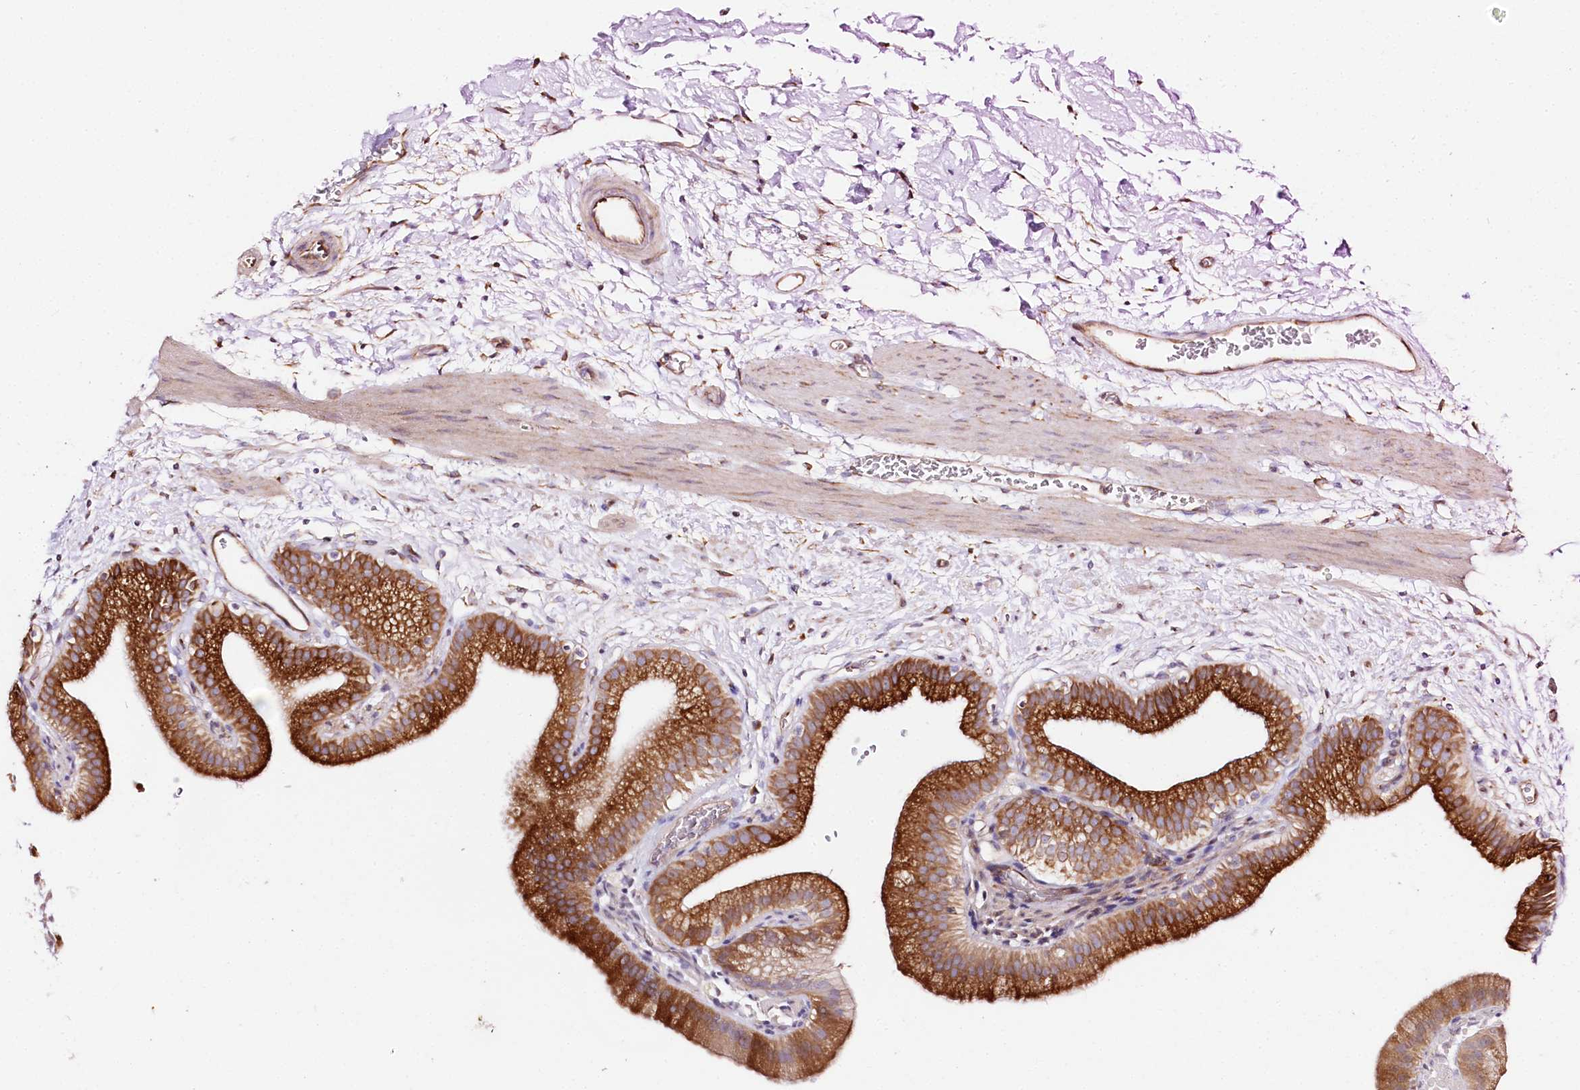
{"staining": {"intensity": "strong", "quantity": ">75%", "location": "cytoplasmic/membranous"}, "tissue": "gallbladder", "cell_type": "Glandular cells", "image_type": "normal", "snomed": [{"axis": "morphology", "description": "Normal tissue, NOS"}, {"axis": "topography", "description": "Gallbladder"}], "caption": "Strong cytoplasmic/membranous staining for a protein is identified in approximately >75% of glandular cells of normal gallbladder using IHC.", "gene": "CNPY2", "patient": {"sex": "male", "age": 55}}